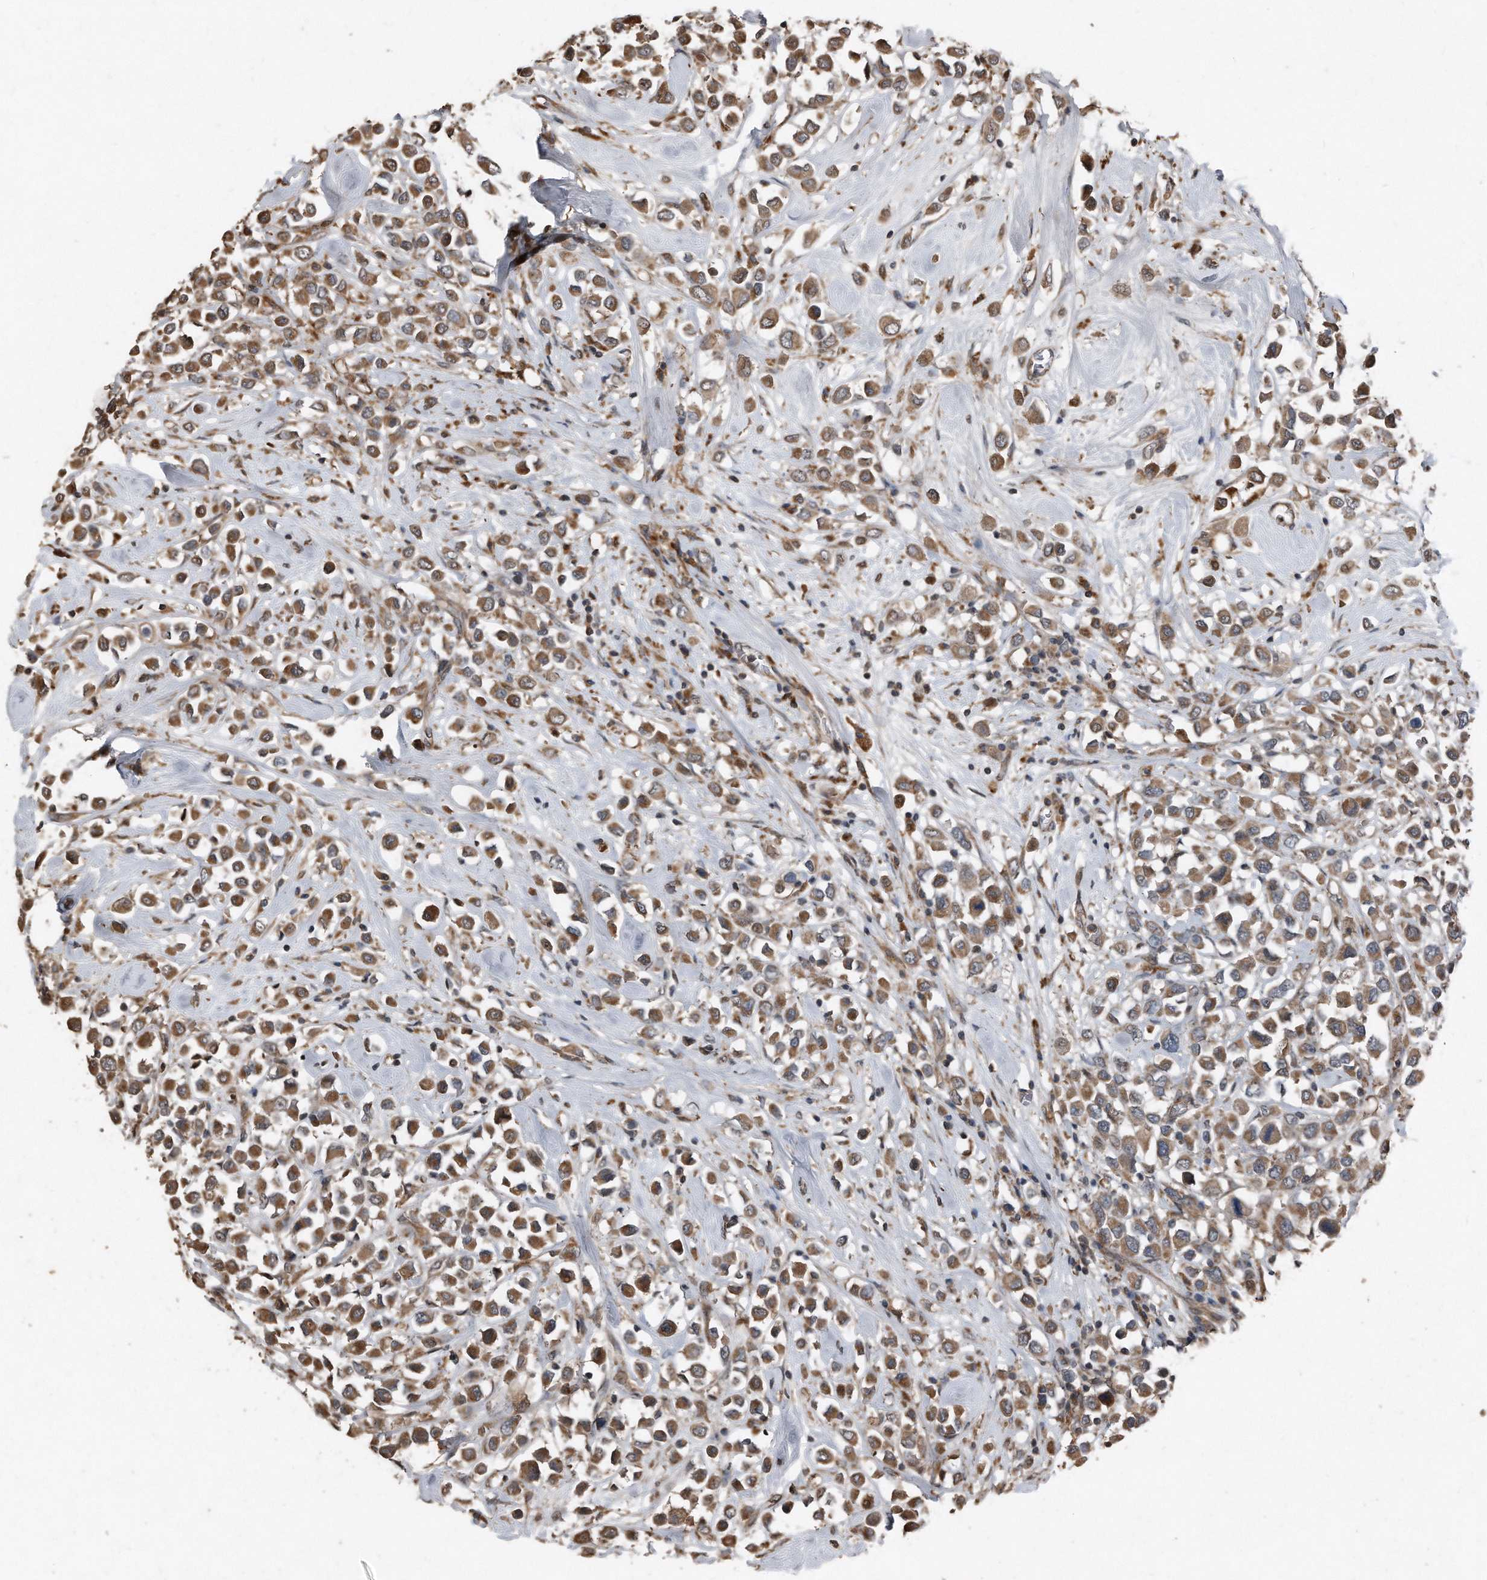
{"staining": {"intensity": "moderate", "quantity": ">75%", "location": "cytoplasmic/membranous"}, "tissue": "breast cancer", "cell_type": "Tumor cells", "image_type": "cancer", "snomed": [{"axis": "morphology", "description": "Duct carcinoma"}, {"axis": "topography", "description": "Breast"}], "caption": "Immunohistochemical staining of invasive ductal carcinoma (breast) reveals medium levels of moderate cytoplasmic/membranous protein staining in approximately >75% of tumor cells.", "gene": "ANKRD10", "patient": {"sex": "female", "age": 61}}